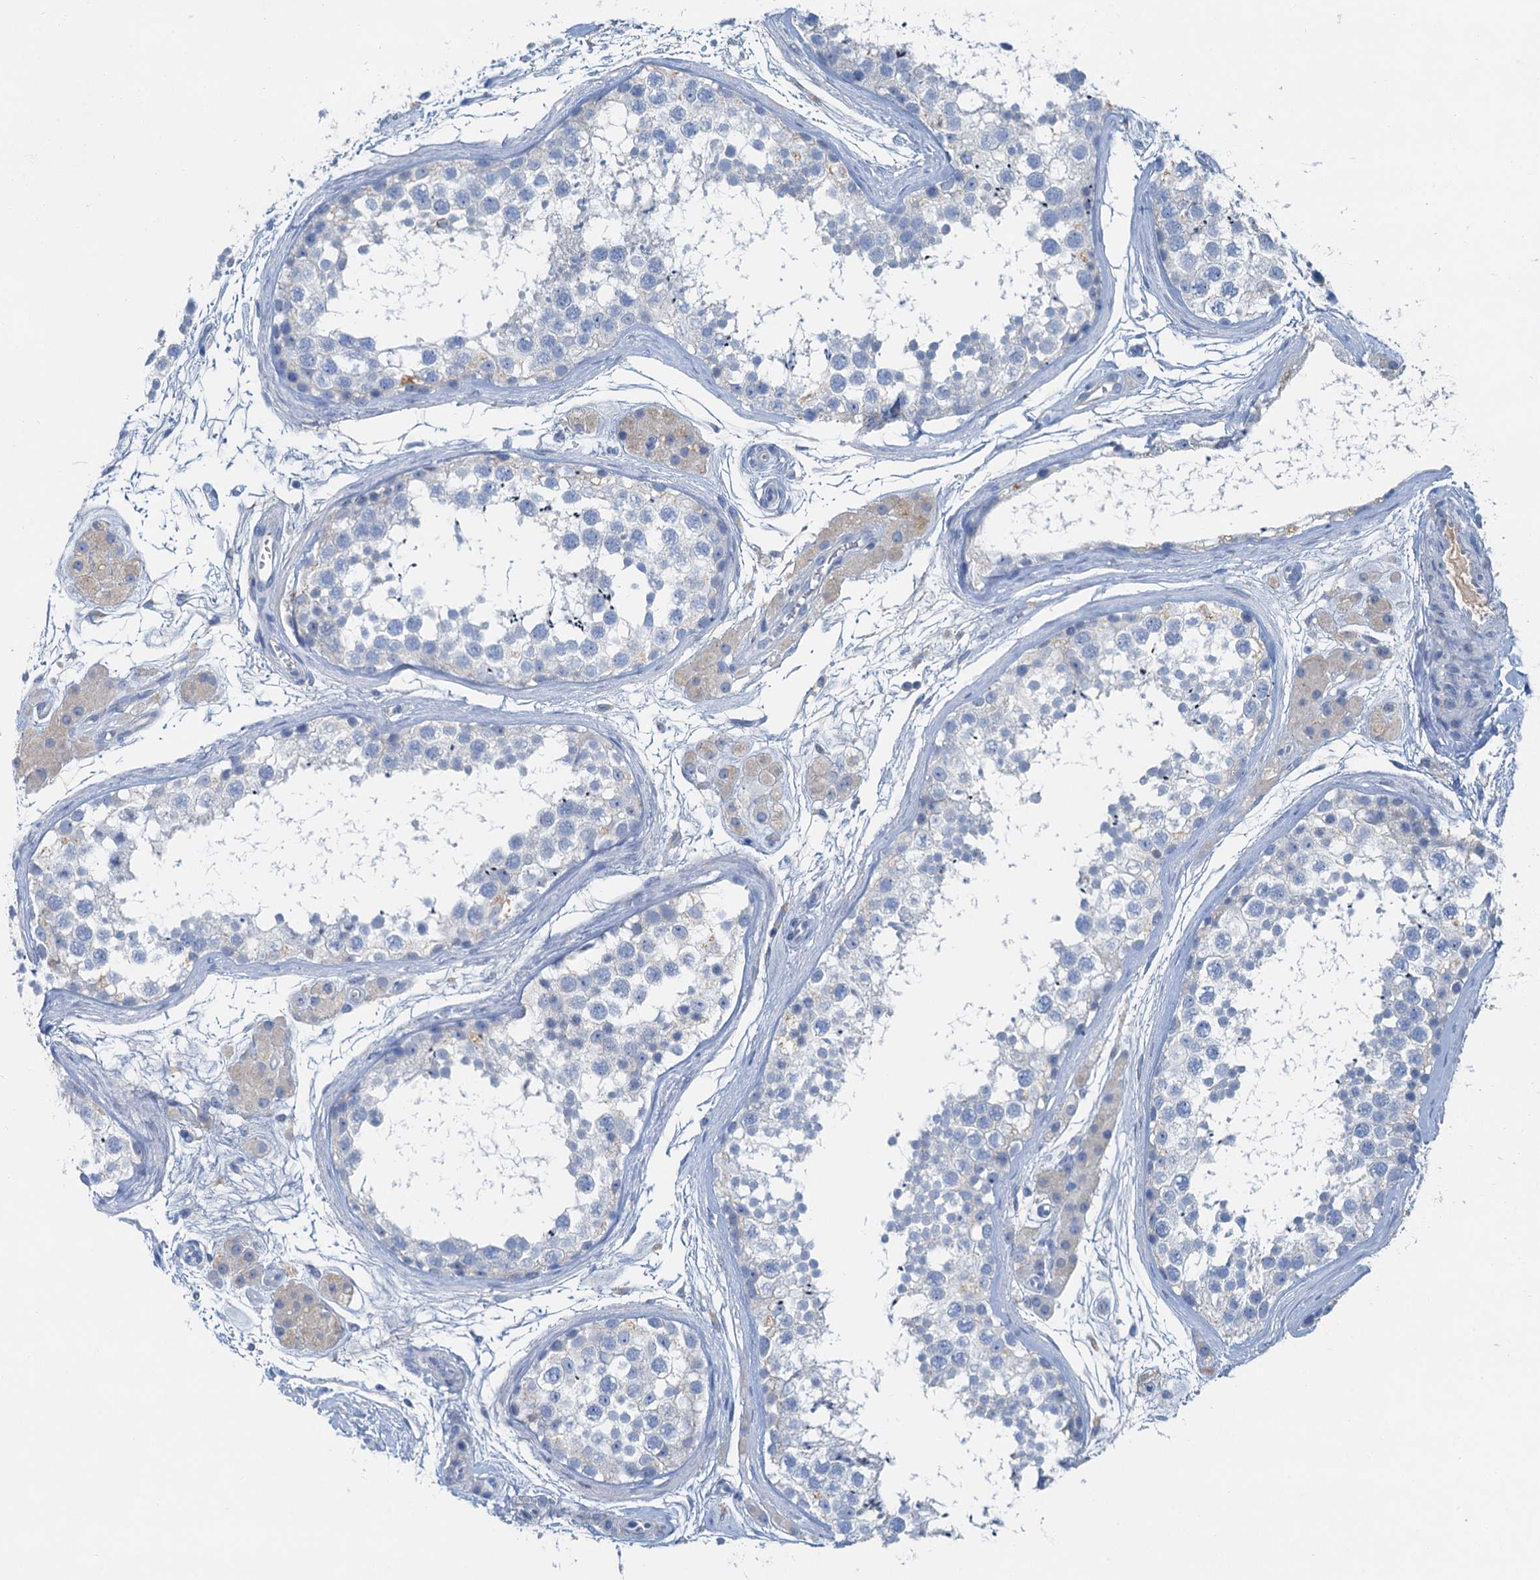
{"staining": {"intensity": "negative", "quantity": "none", "location": "none"}, "tissue": "testis", "cell_type": "Cells in seminiferous ducts", "image_type": "normal", "snomed": [{"axis": "morphology", "description": "Normal tissue, NOS"}, {"axis": "topography", "description": "Testis"}], "caption": "A micrograph of testis stained for a protein demonstrates no brown staining in cells in seminiferous ducts.", "gene": "OTOA", "patient": {"sex": "male", "age": 56}}